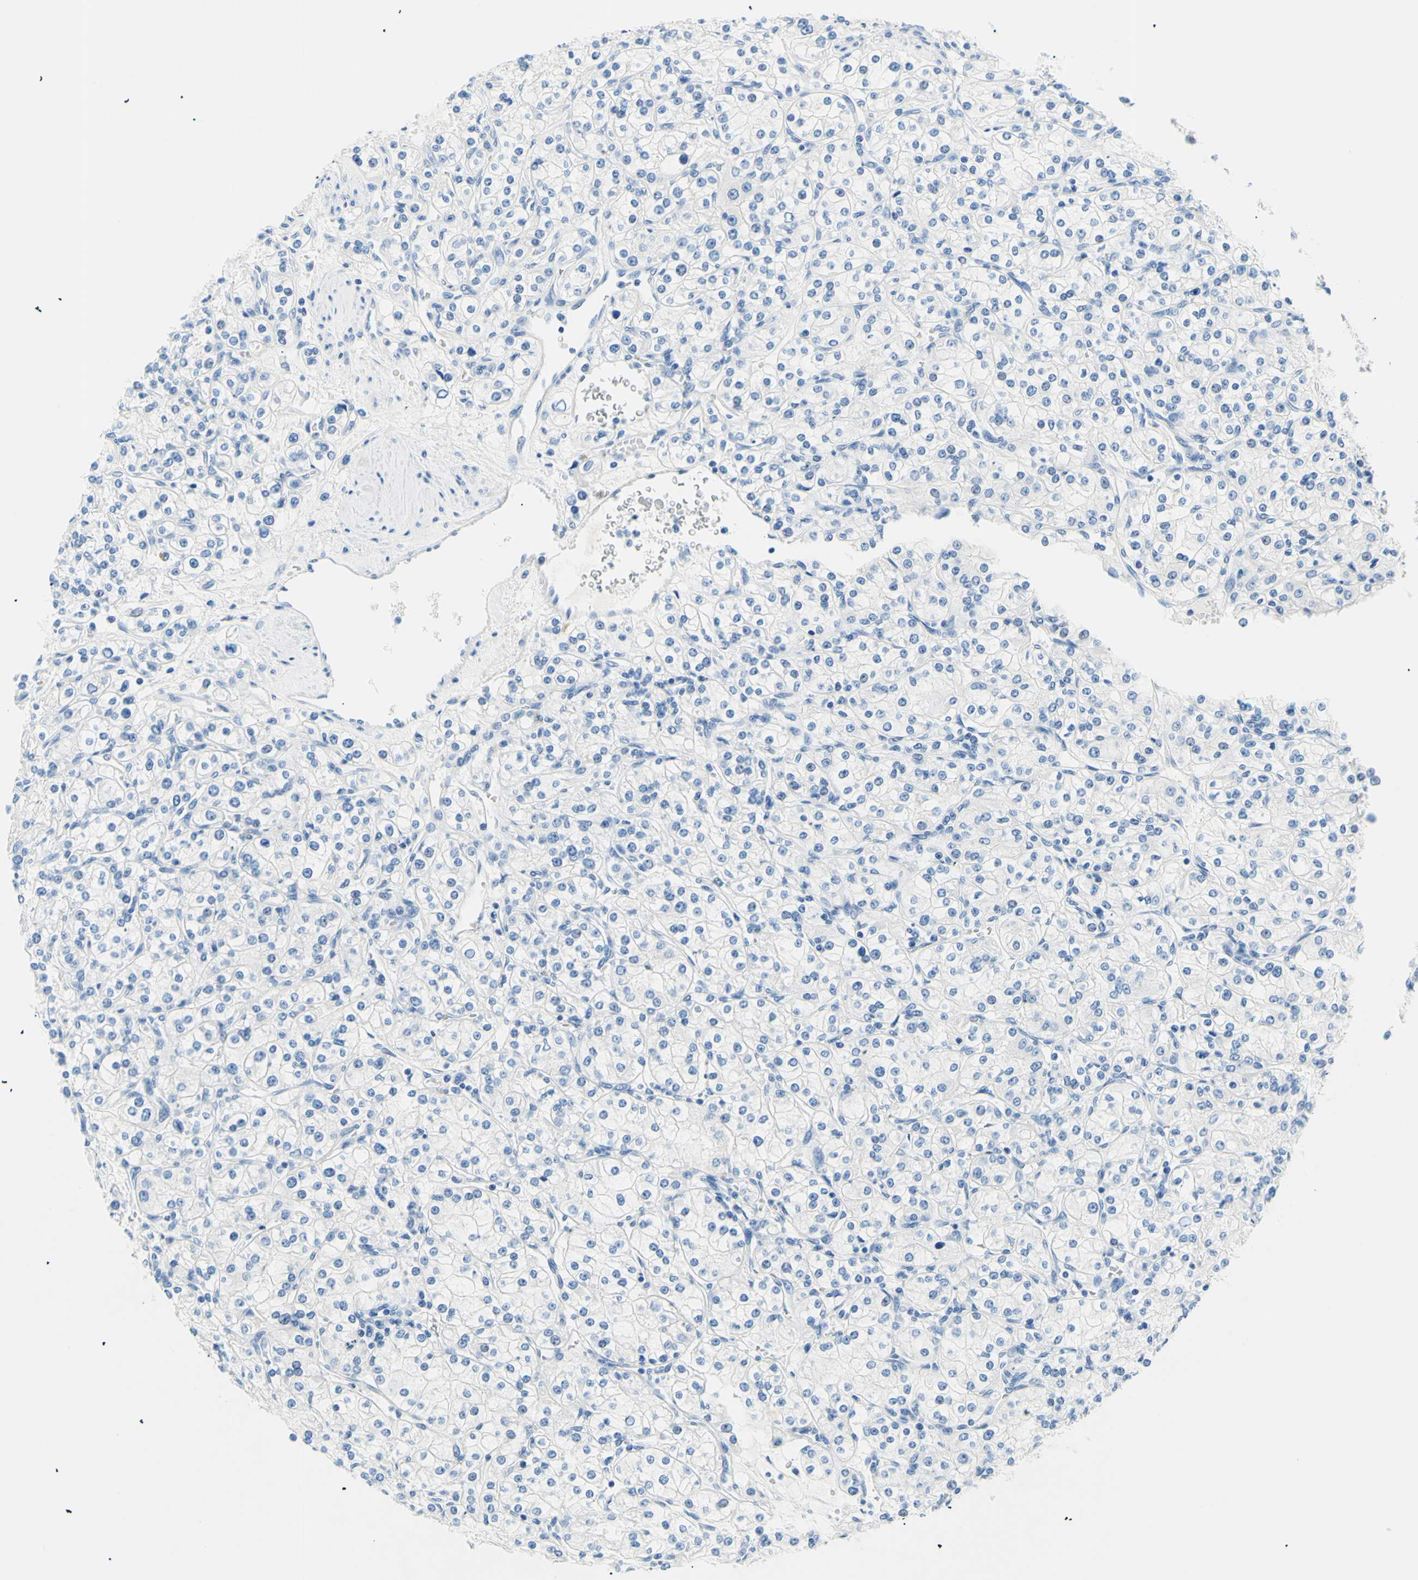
{"staining": {"intensity": "negative", "quantity": "none", "location": "none"}, "tissue": "renal cancer", "cell_type": "Tumor cells", "image_type": "cancer", "snomed": [{"axis": "morphology", "description": "Adenocarcinoma, NOS"}, {"axis": "topography", "description": "Kidney"}], "caption": "A high-resolution image shows immunohistochemistry staining of renal cancer, which reveals no significant positivity in tumor cells.", "gene": "MYH2", "patient": {"sex": "male", "age": 77}}